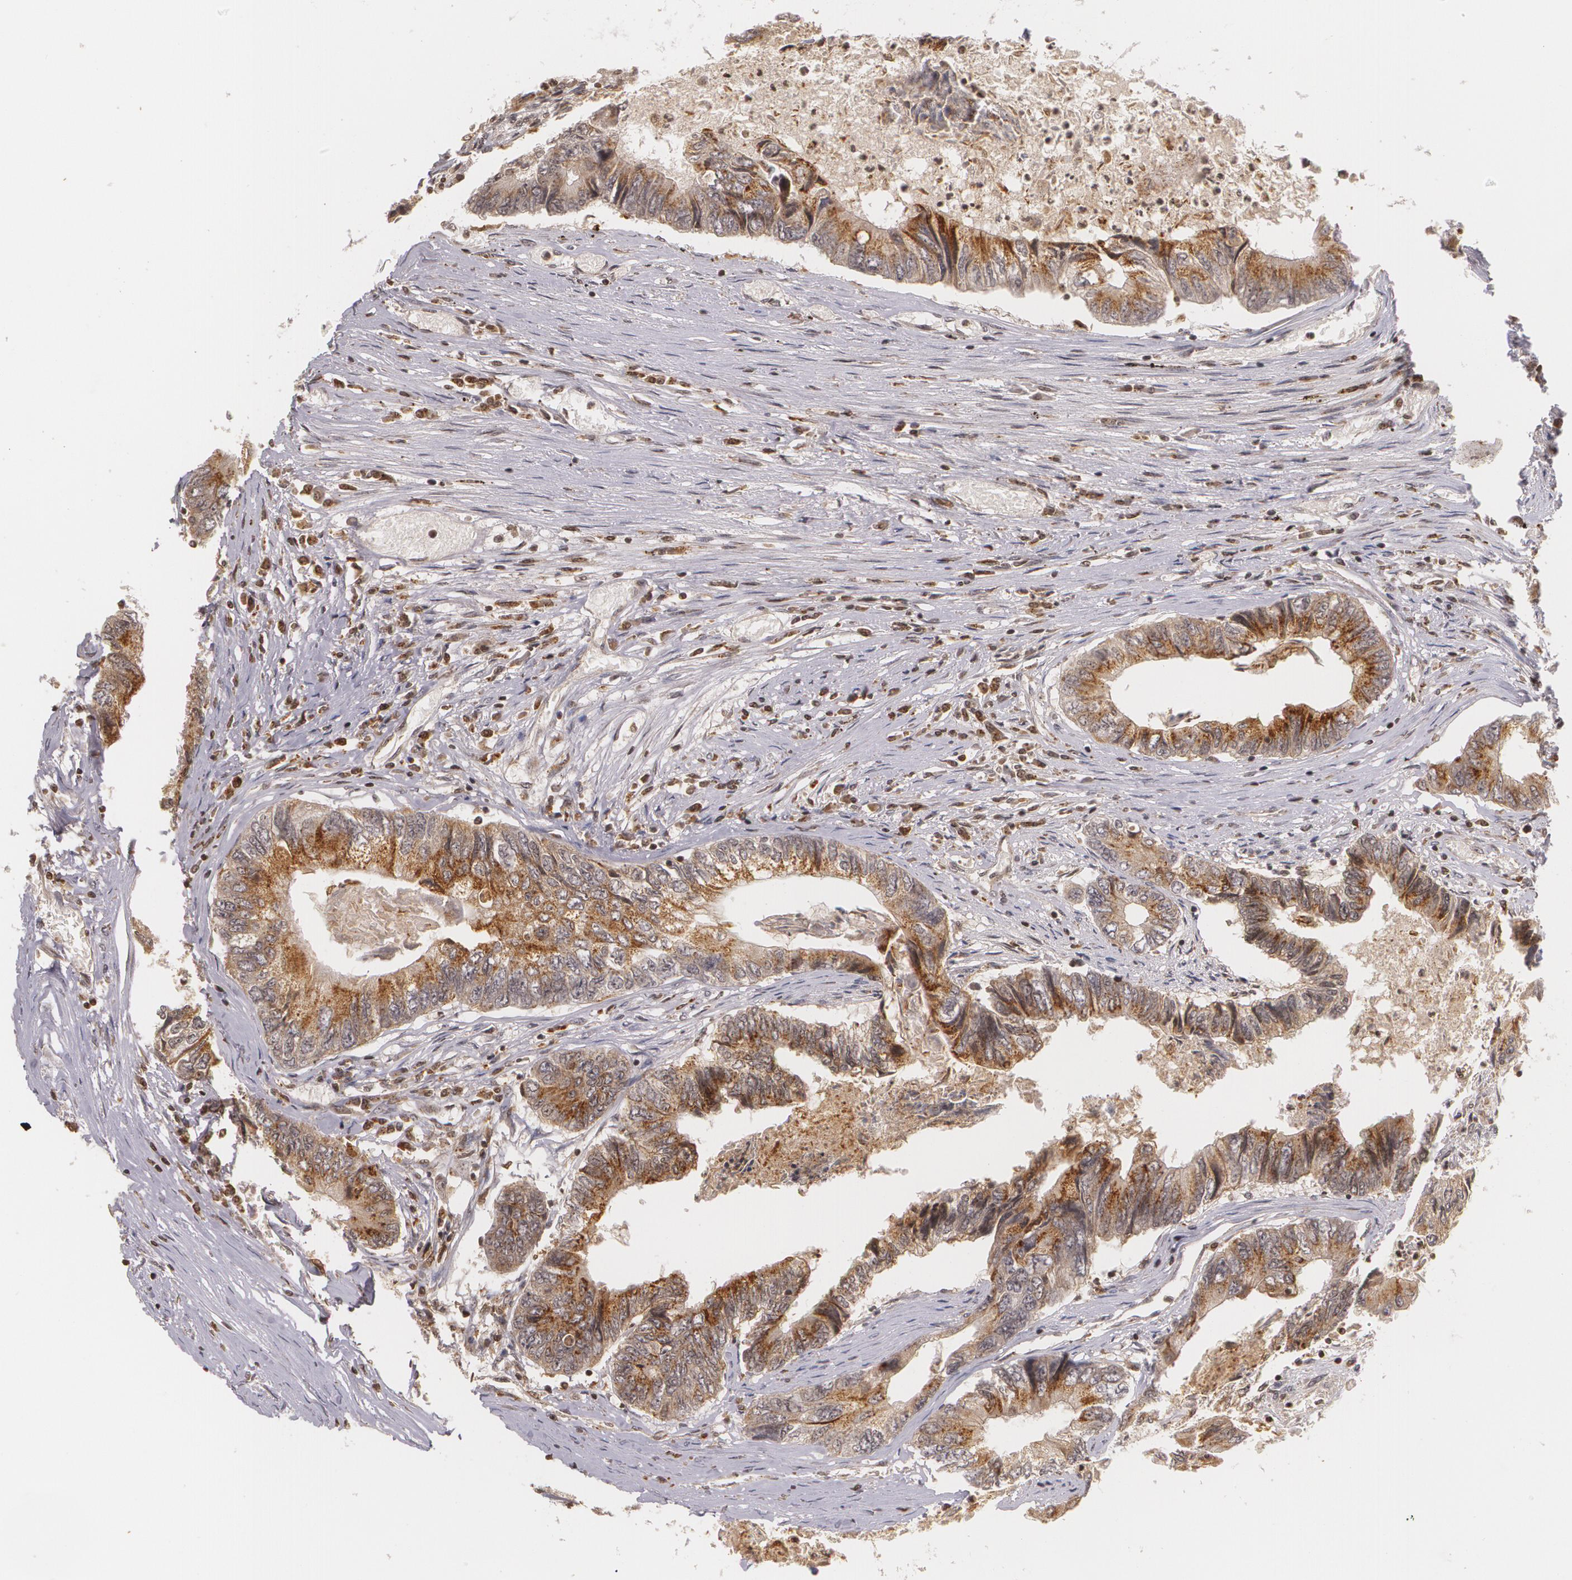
{"staining": {"intensity": "moderate", "quantity": "25%-75%", "location": "cytoplasmic/membranous"}, "tissue": "colorectal cancer", "cell_type": "Tumor cells", "image_type": "cancer", "snomed": [{"axis": "morphology", "description": "Adenocarcinoma, NOS"}, {"axis": "topography", "description": "Rectum"}], "caption": "Protein staining of adenocarcinoma (colorectal) tissue demonstrates moderate cytoplasmic/membranous positivity in approximately 25%-75% of tumor cells.", "gene": "VAV3", "patient": {"sex": "female", "age": 82}}